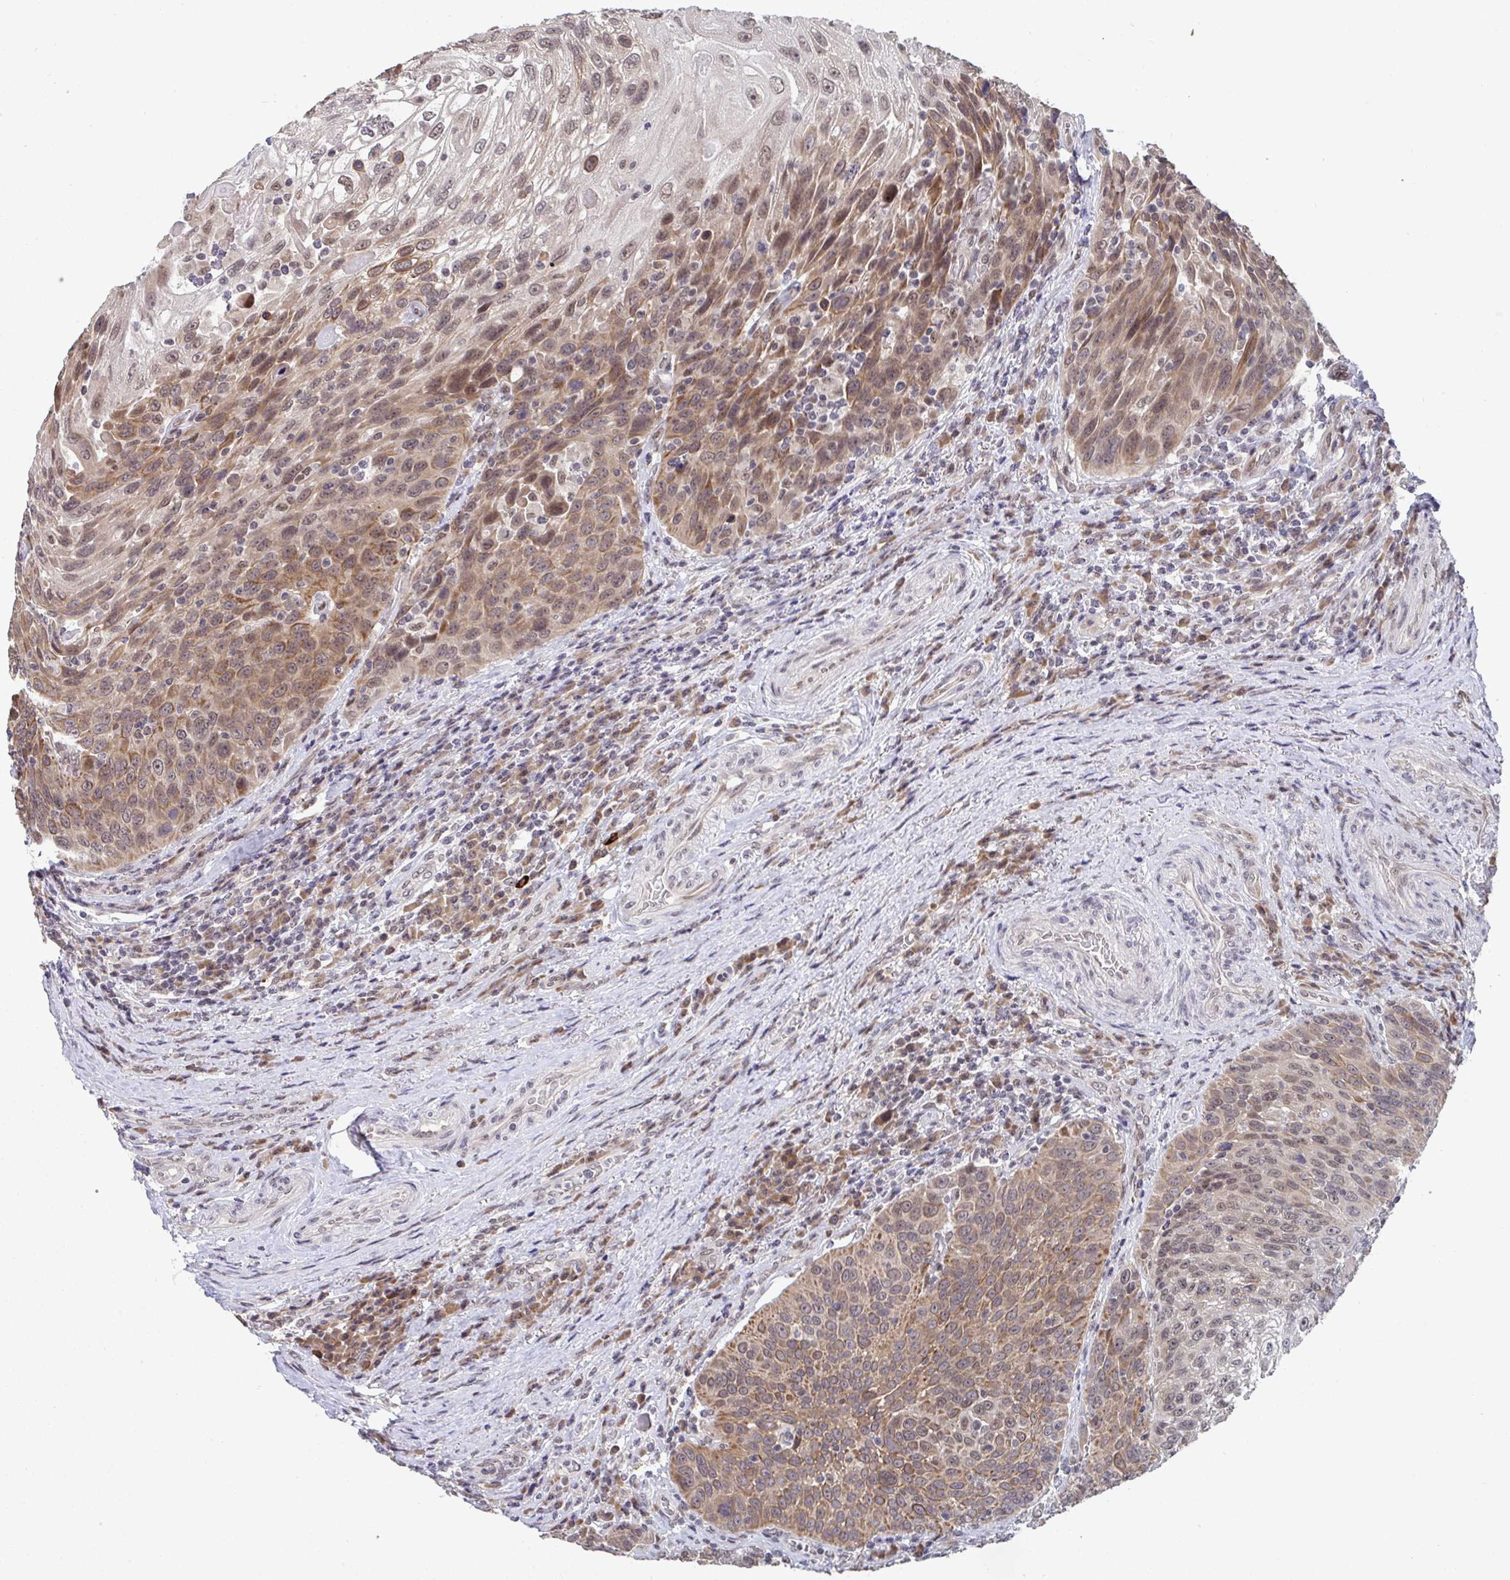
{"staining": {"intensity": "moderate", "quantity": ">75%", "location": "cytoplasmic/membranous,nuclear"}, "tissue": "urothelial cancer", "cell_type": "Tumor cells", "image_type": "cancer", "snomed": [{"axis": "morphology", "description": "Urothelial carcinoma, High grade"}, {"axis": "topography", "description": "Urinary bladder"}], "caption": "DAB (3,3'-diaminobenzidine) immunohistochemical staining of high-grade urothelial carcinoma shows moderate cytoplasmic/membranous and nuclear protein staining in about >75% of tumor cells. (DAB (3,3'-diaminobenzidine) IHC with brightfield microscopy, high magnification).", "gene": "JMJD1C", "patient": {"sex": "female", "age": 70}}